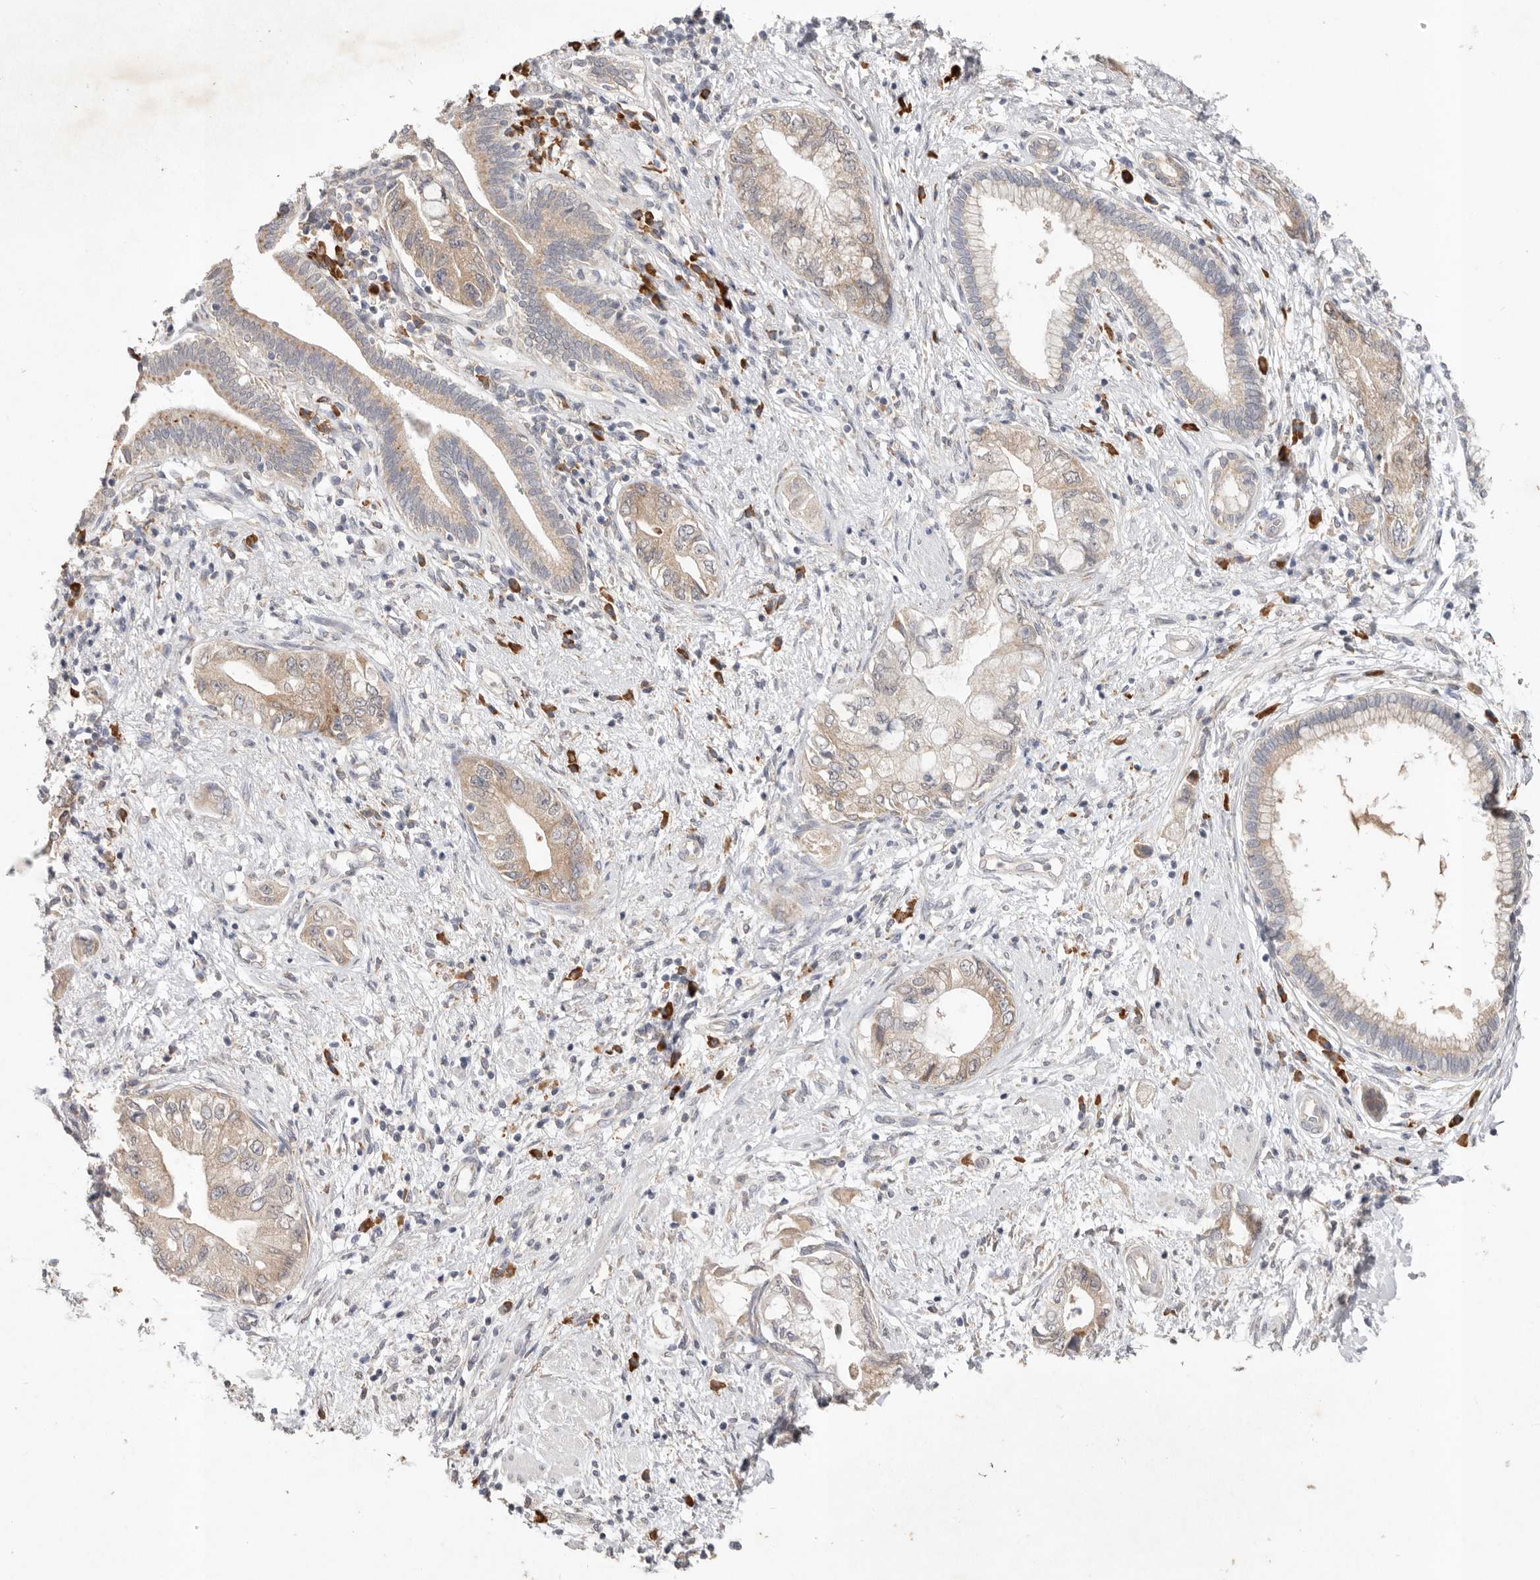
{"staining": {"intensity": "moderate", "quantity": "25%-75%", "location": "cytoplasmic/membranous"}, "tissue": "pancreatic cancer", "cell_type": "Tumor cells", "image_type": "cancer", "snomed": [{"axis": "morphology", "description": "Adenocarcinoma, NOS"}, {"axis": "topography", "description": "Pancreas"}], "caption": "Immunohistochemical staining of pancreatic cancer shows moderate cytoplasmic/membranous protein positivity in approximately 25%-75% of tumor cells. (brown staining indicates protein expression, while blue staining denotes nuclei).", "gene": "WDR77", "patient": {"sex": "female", "age": 73}}